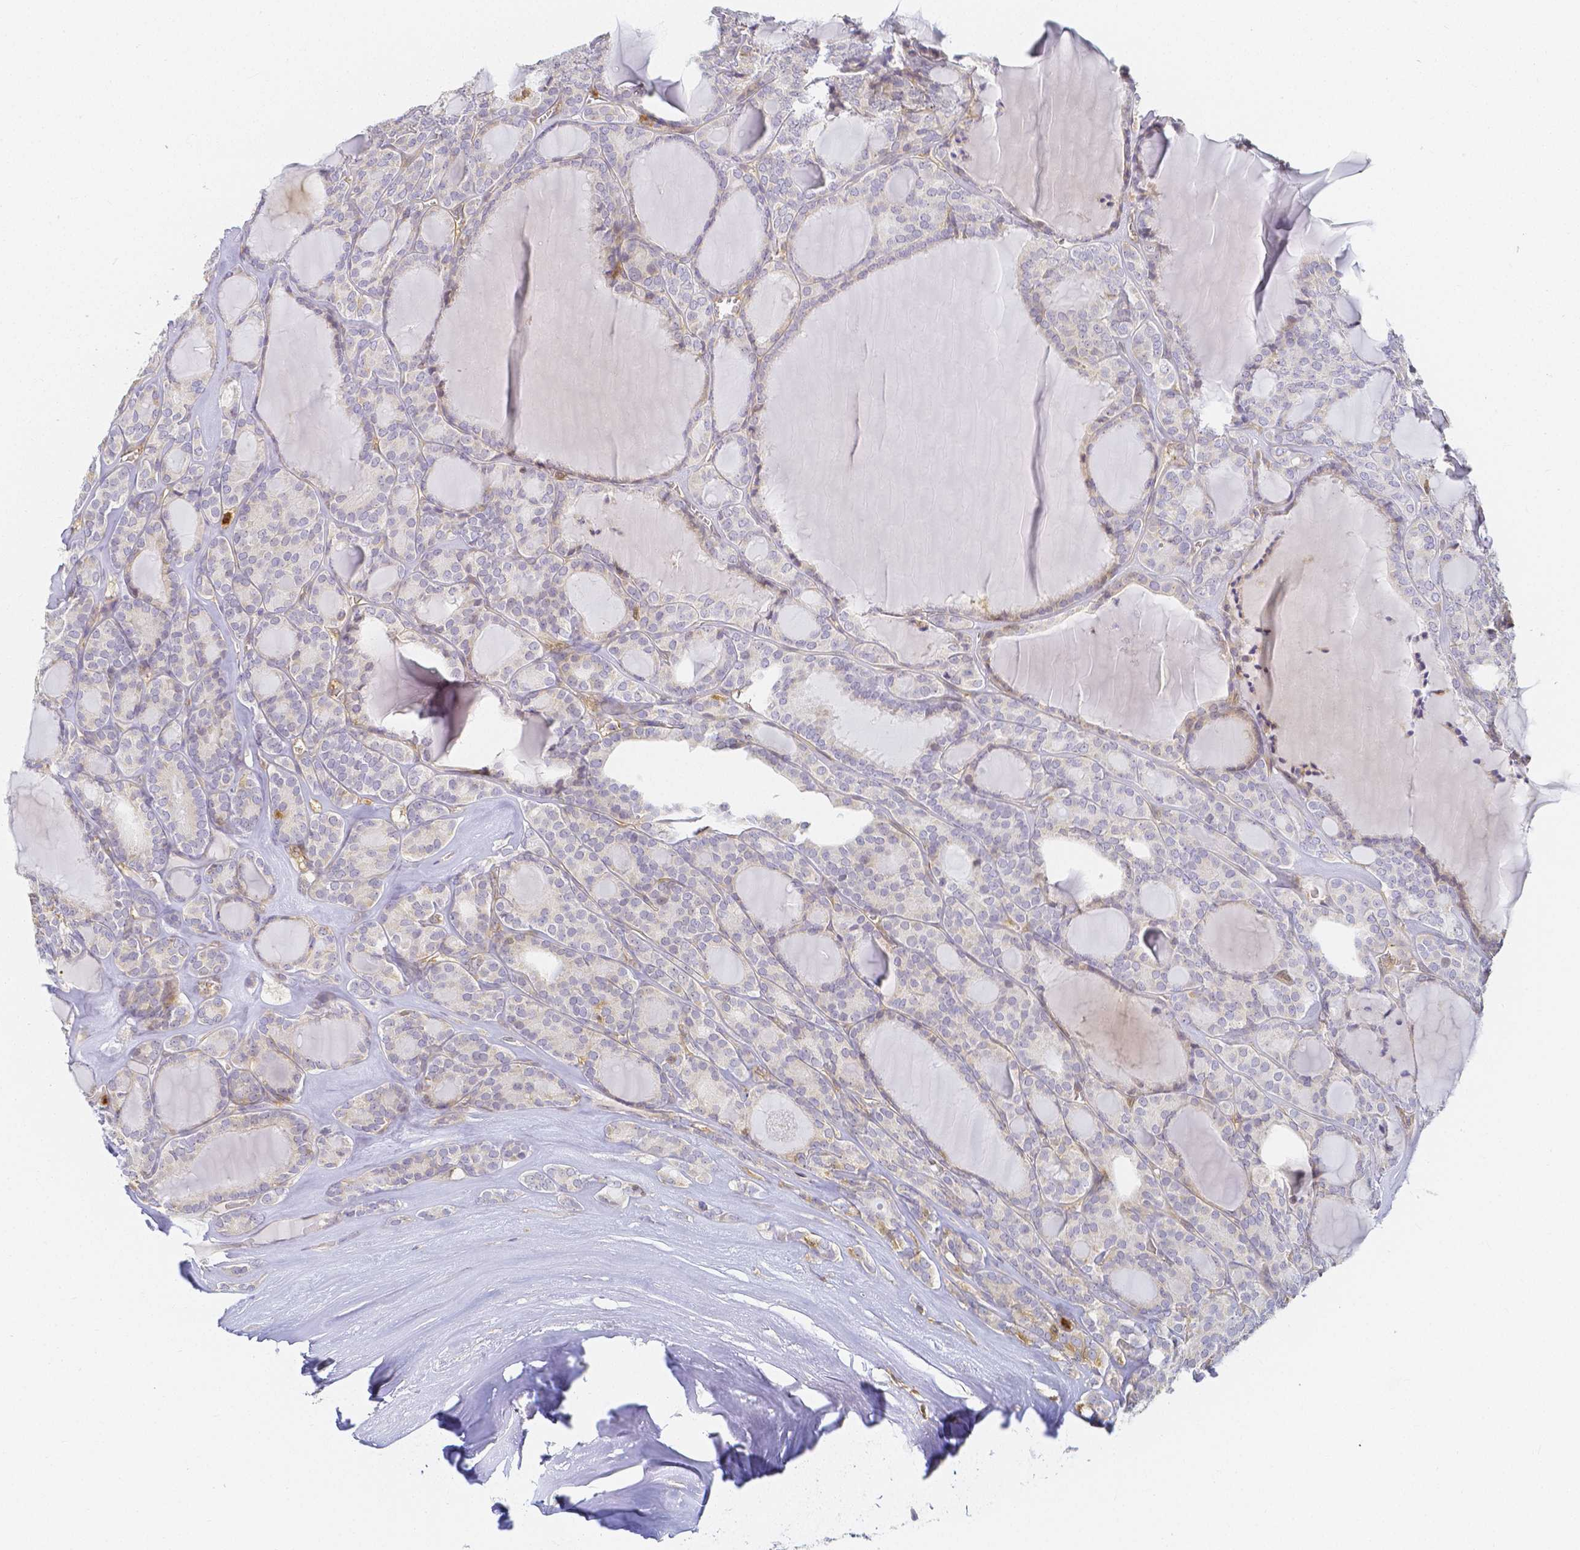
{"staining": {"intensity": "negative", "quantity": "none", "location": "none"}, "tissue": "thyroid cancer", "cell_type": "Tumor cells", "image_type": "cancer", "snomed": [{"axis": "morphology", "description": "Follicular adenoma carcinoma, NOS"}, {"axis": "topography", "description": "Thyroid gland"}], "caption": "Immunohistochemistry (IHC) image of neoplastic tissue: follicular adenoma carcinoma (thyroid) stained with DAB reveals no significant protein staining in tumor cells.", "gene": "KCNH1", "patient": {"sex": "male", "age": 74}}